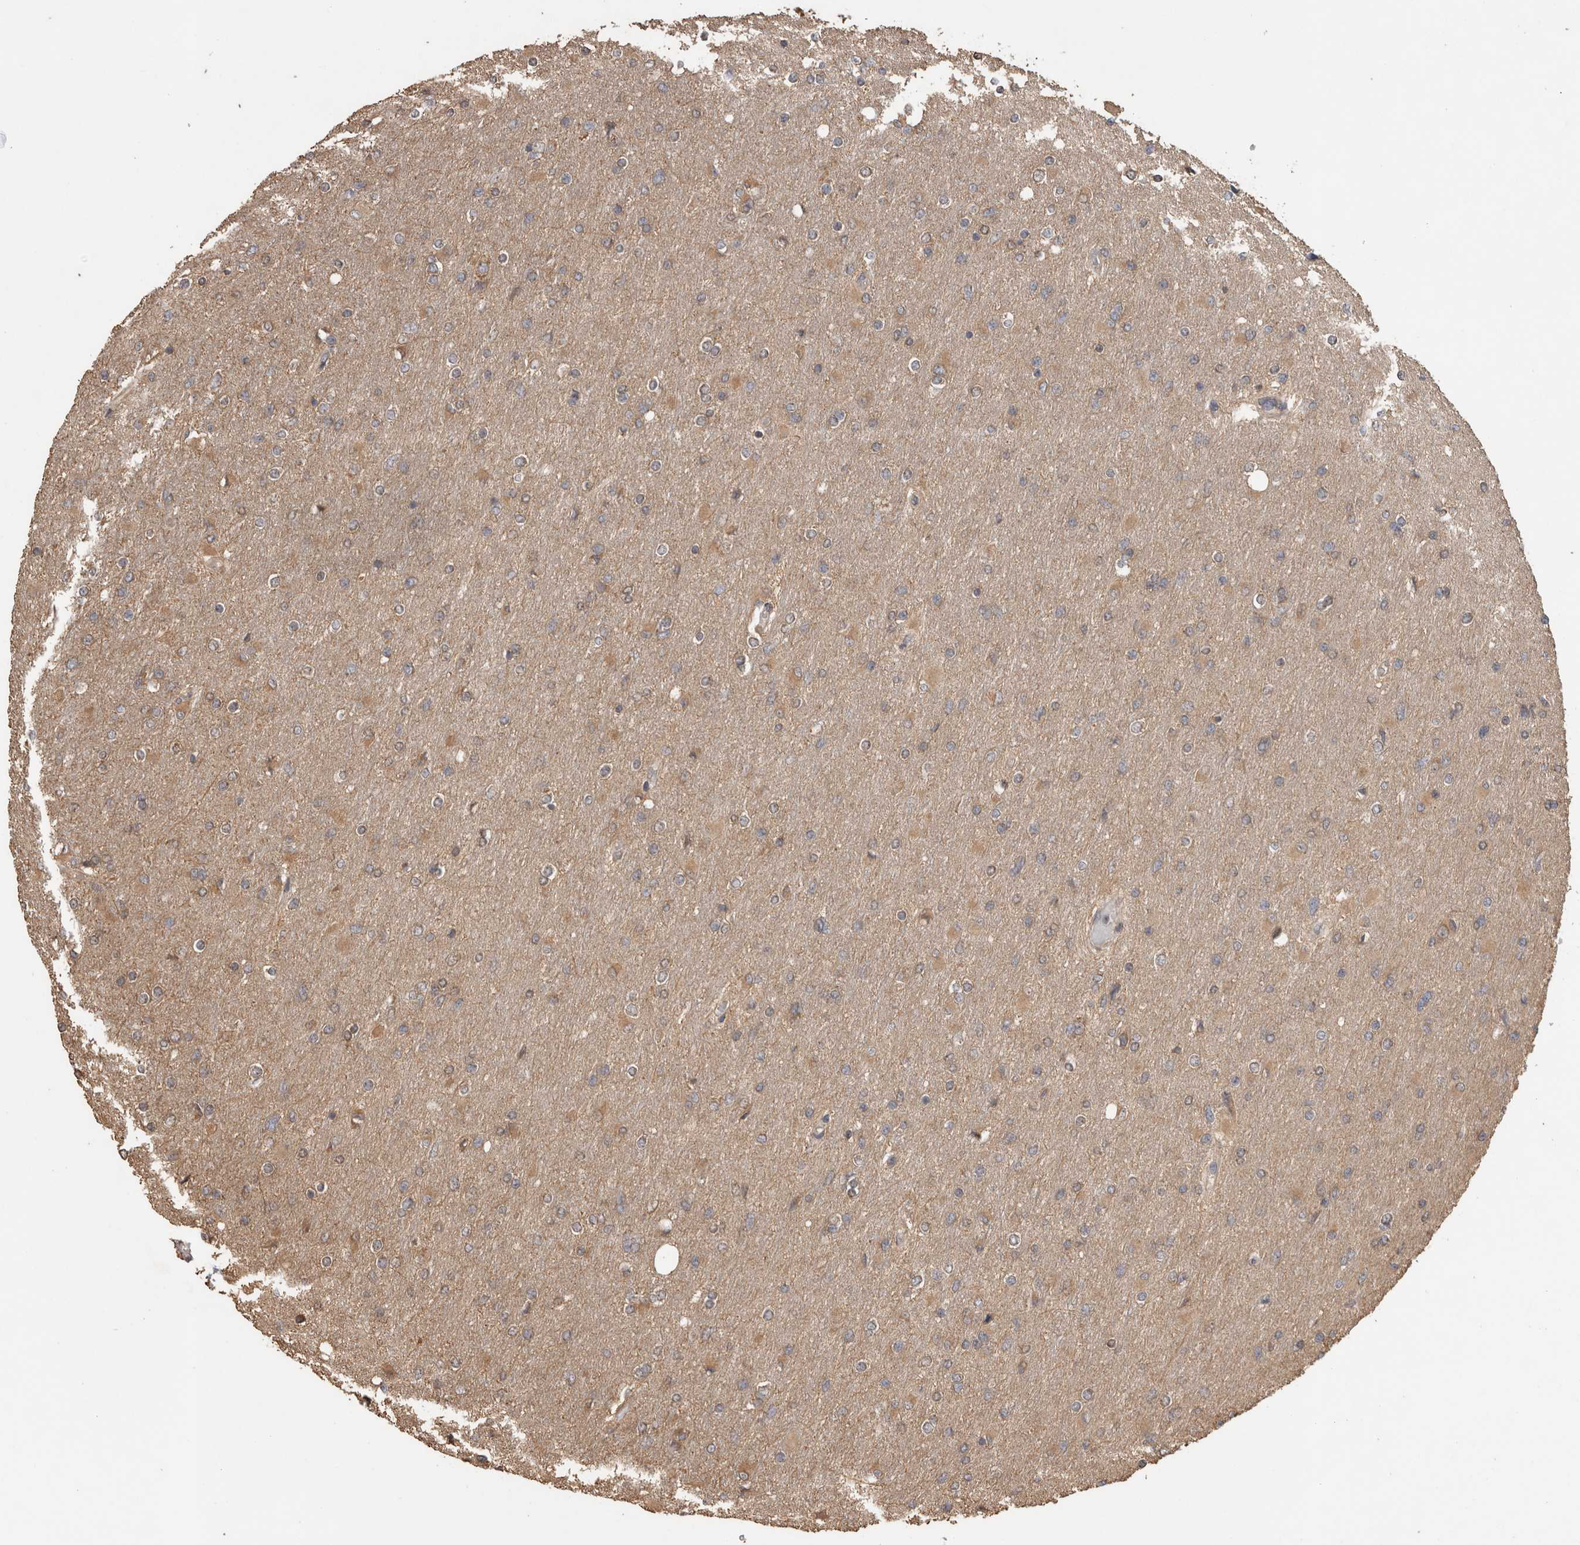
{"staining": {"intensity": "weak", "quantity": "25%-75%", "location": "cytoplasmic/membranous"}, "tissue": "glioma", "cell_type": "Tumor cells", "image_type": "cancer", "snomed": [{"axis": "morphology", "description": "Glioma, malignant, High grade"}, {"axis": "topography", "description": "Cerebral cortex"}], "caption": "Protein staining of malignant high-grade glioma tissue demonstrates weak cytoplasmic/membranous positivity in approximately 25%-75% of tumor cells.", "gene": "TBCE", "patient": {"sex": "female", "age": 36}}